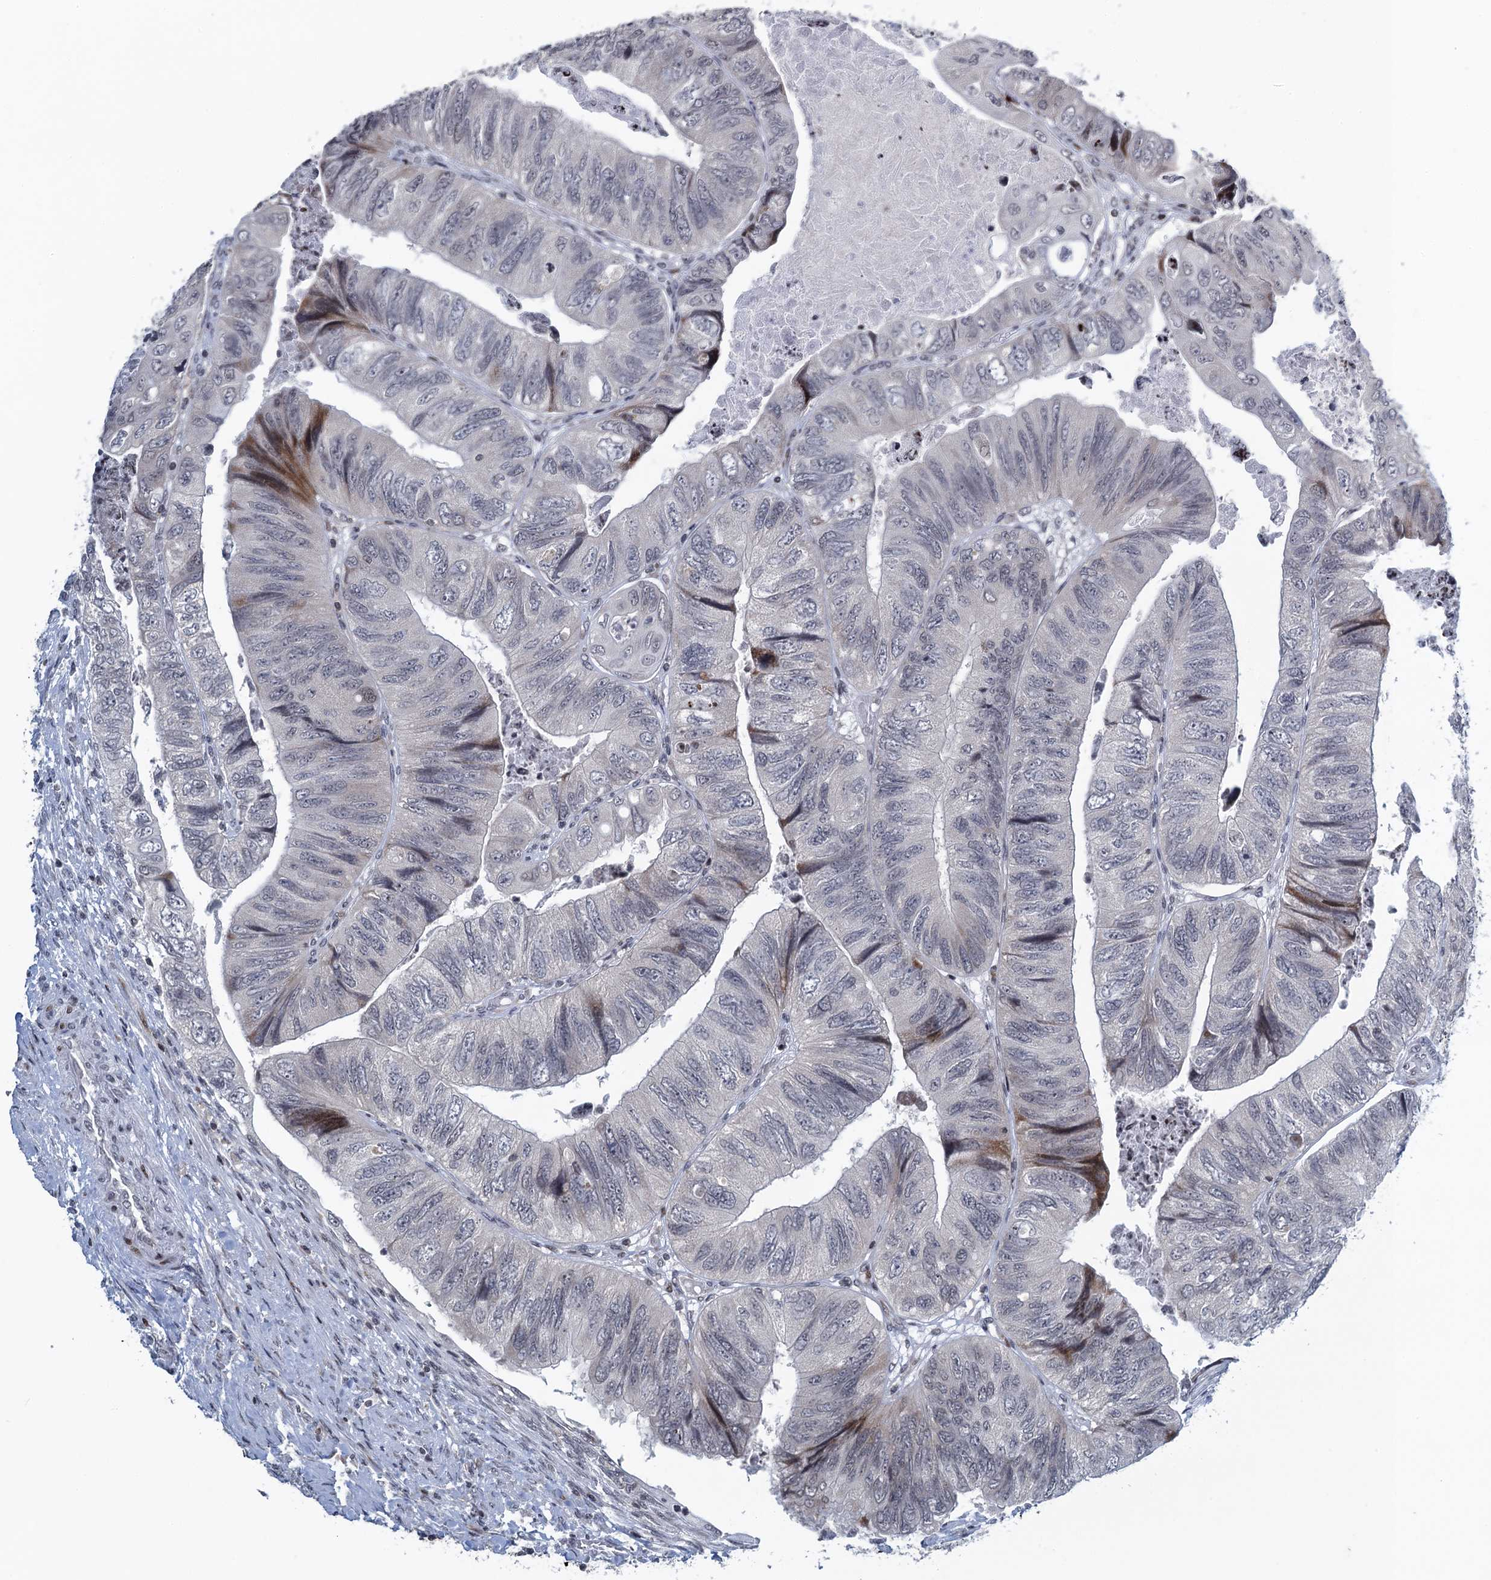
{"staining": {"intensity": "moderate", "quantity": "<25%", "location": "cytoplasmic/membranous"}, "tissue": "colorectal cancer", "cell_type": "Tumor cells", "image_type": "cancer", "snomed": [{"axis": "morphology", "description": "Adenocarcinoma, NOS"}, {"axis": "topography", "description": "Rectum"}], "caption": "Immunohistochemistry photomicrograph of neoplastic tissue: human colorectal cancer (adenocarcinoma) stained using immunohistochemistry (IHC) exhibits low levels of moderate protein expression localized specifically in the cytoplasmic/membranous of tumor cells, appearing as a cytoplasmic/membranous brown color.", "gene": "FYB1", "patient": {"sex": "male", "age": 63}}